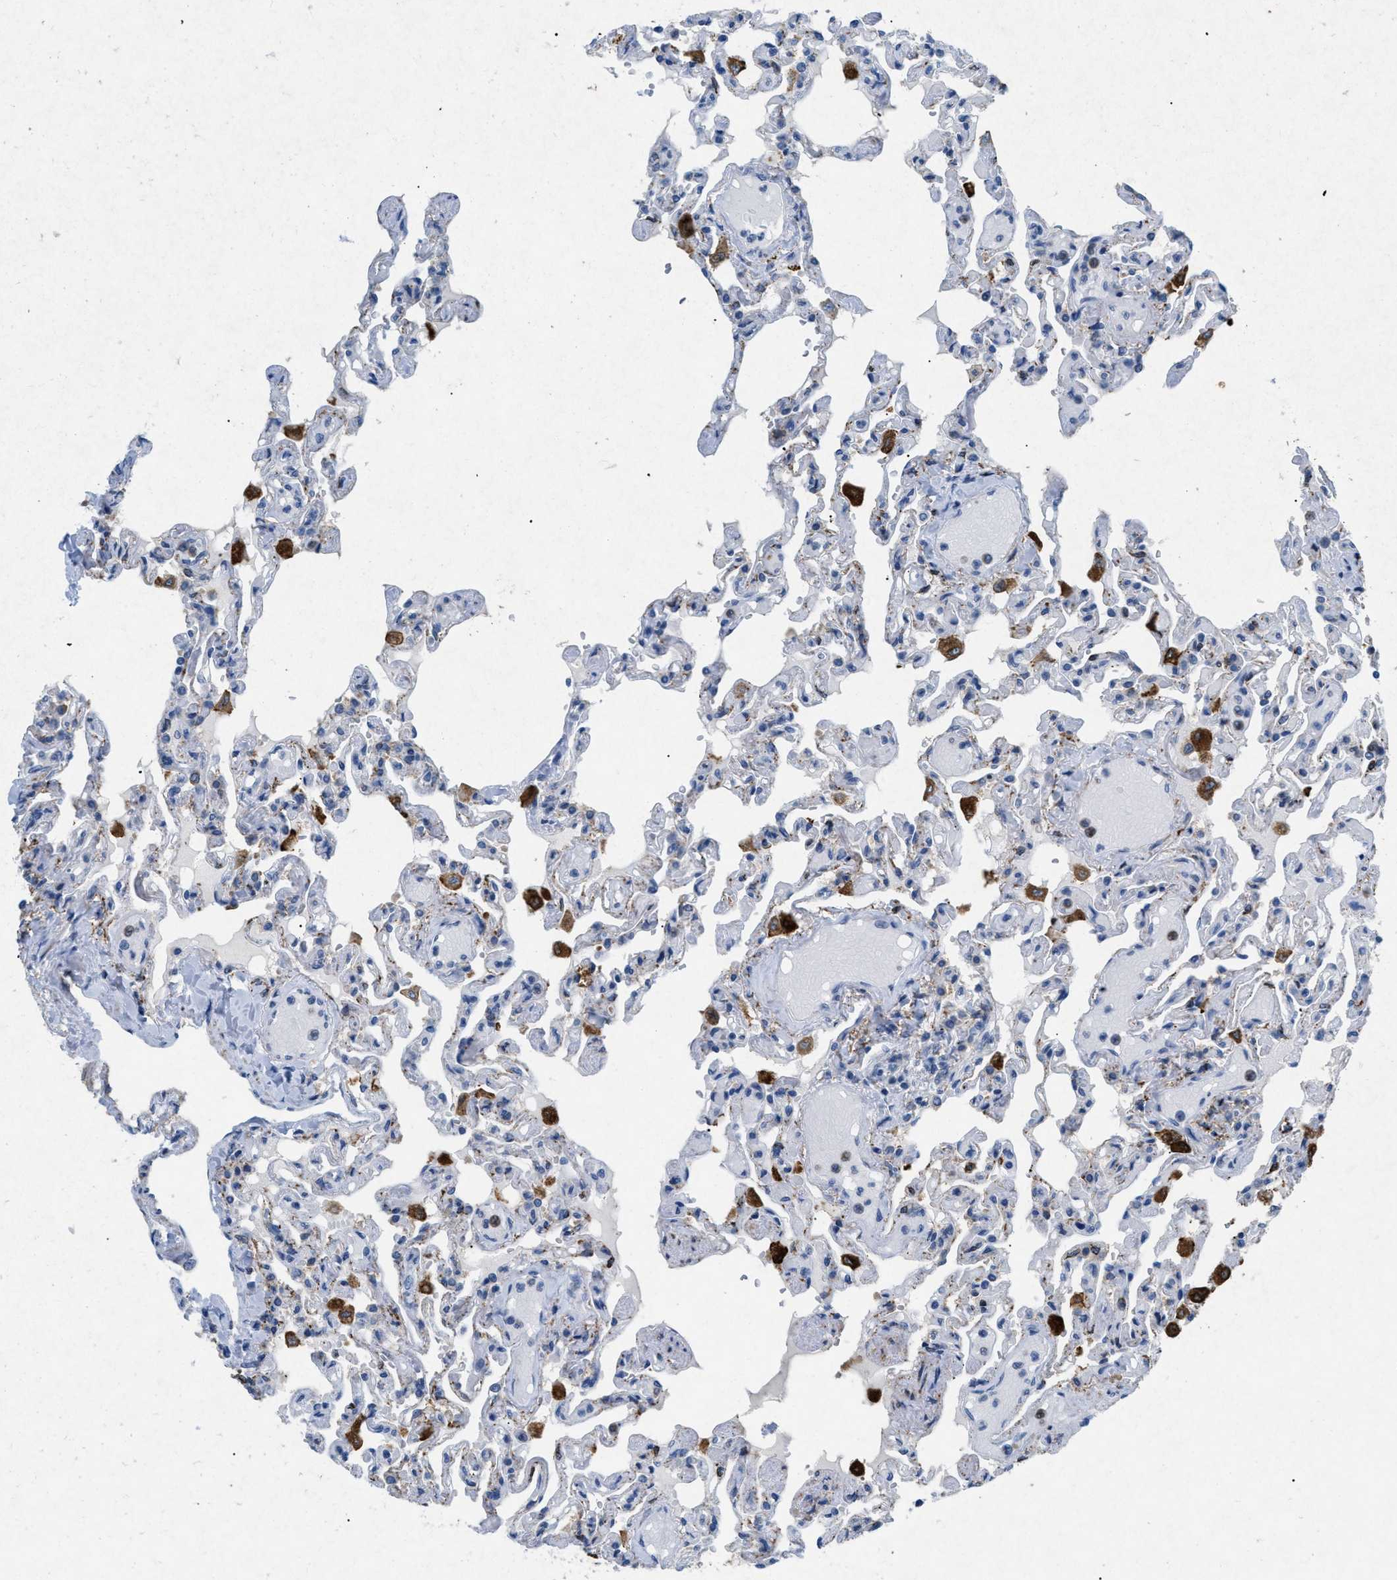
{"staining": {"intensity": "negative", "quantity": "none", "location": "none"}, "tissue": "lung", "cell_type": "Alveolar cells", "image_type": "normal", "snomed": [{"axis": "morphology", "description": "Normal tissue, NOS"}, {"axis": "topography", "description": "Lung"}], "caption": "This micrograph is of normal lung stained with immunohistochemistry to label a protein in brown with the nuclei are counter-stained blue. There is no expression in alveolar cells.", "gene": "TASOR", "patient": {"sex": "male", "age": 21}}